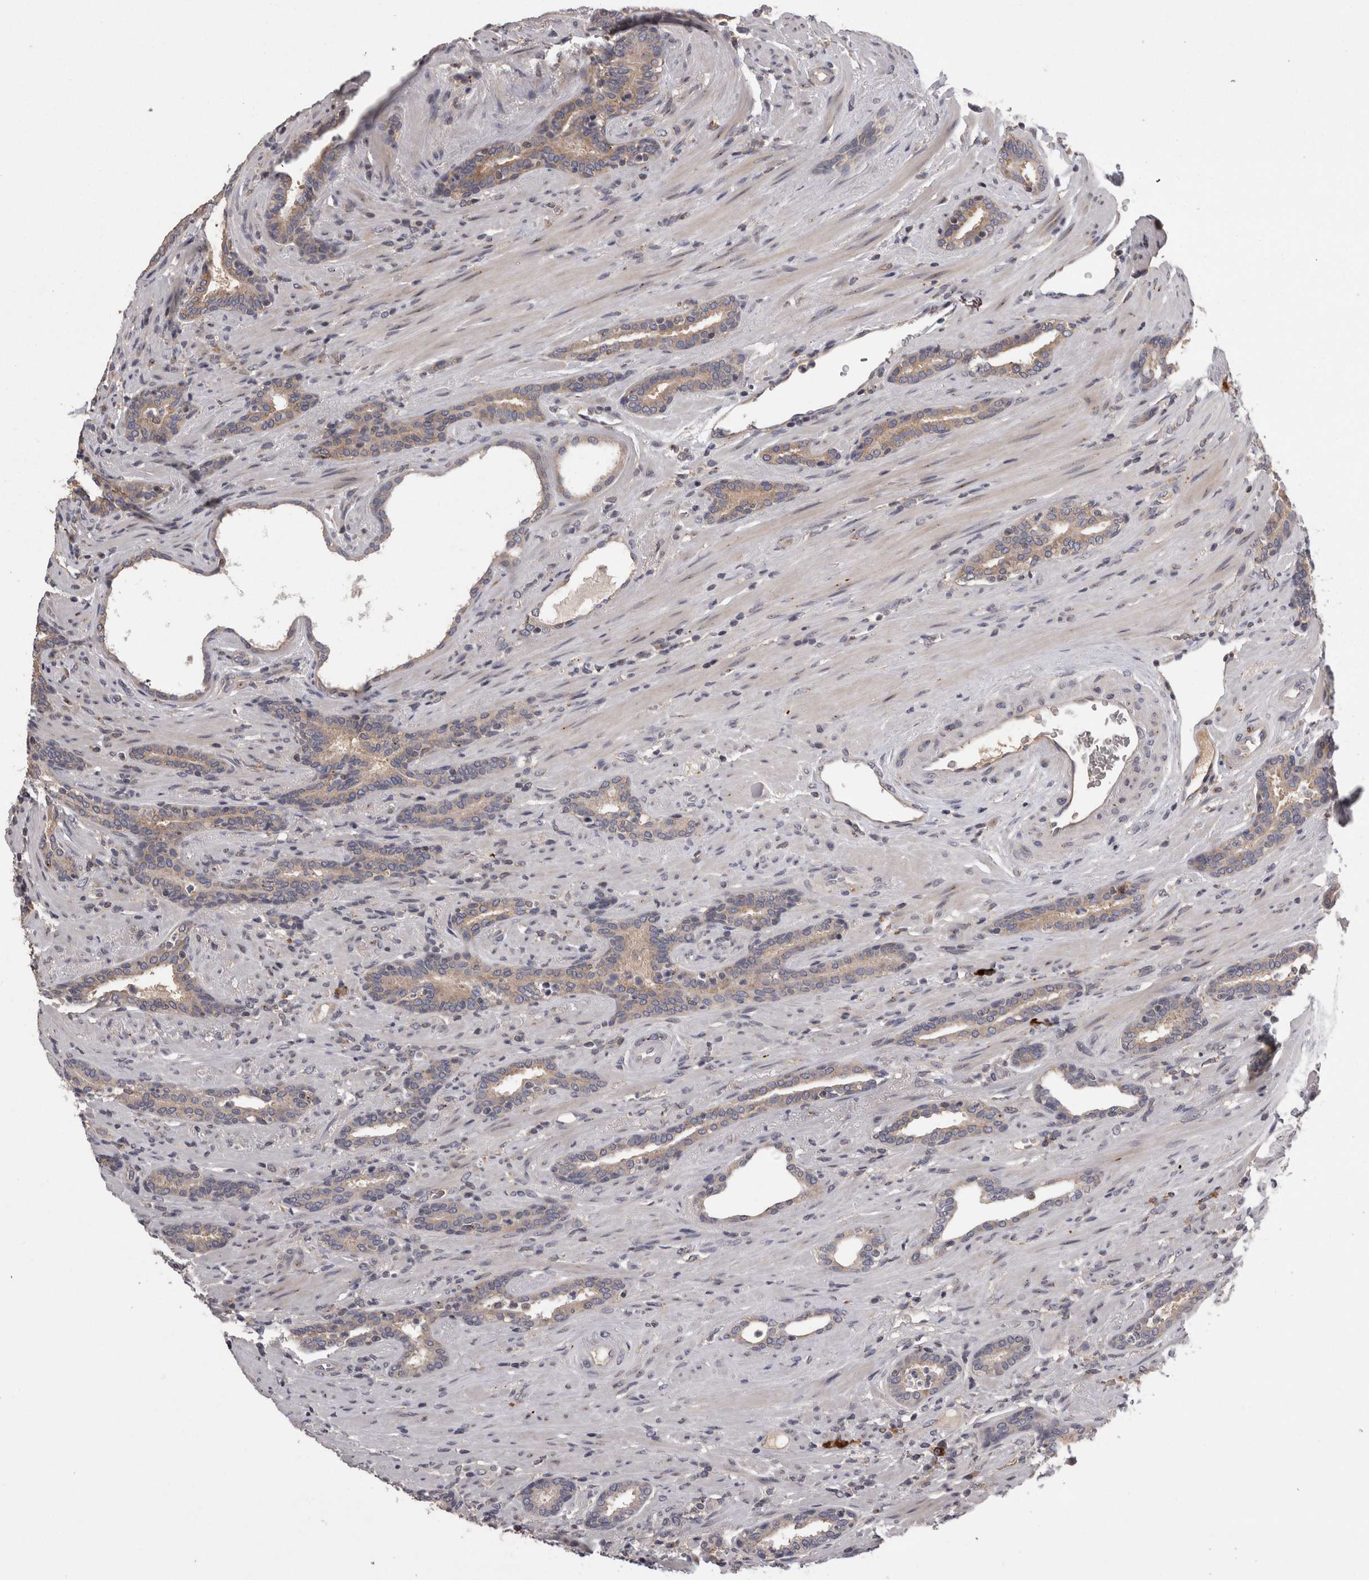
{"staining": {"intensity": "weak", "quantity": ">75%", "location": "cytoplasmic/membranous"}, "tissue": "prostate cancer", "cell_type": "Tumor cells", "image_type": "cancer", "snomed": [{"axis": "morphology", "description": "Adenocarcinoma, High grade"}, {"axis": "topography", "description": "Prostate"}], "caption": "This is a histology image of immunohistochemistry staining of prostate adenocarcinoma (high-grade), which shows weak expression in the cytoplasmic/membranous of tumor cells.", "gene": "PCM1", "patient": {"sex": "male", "age": 71}}